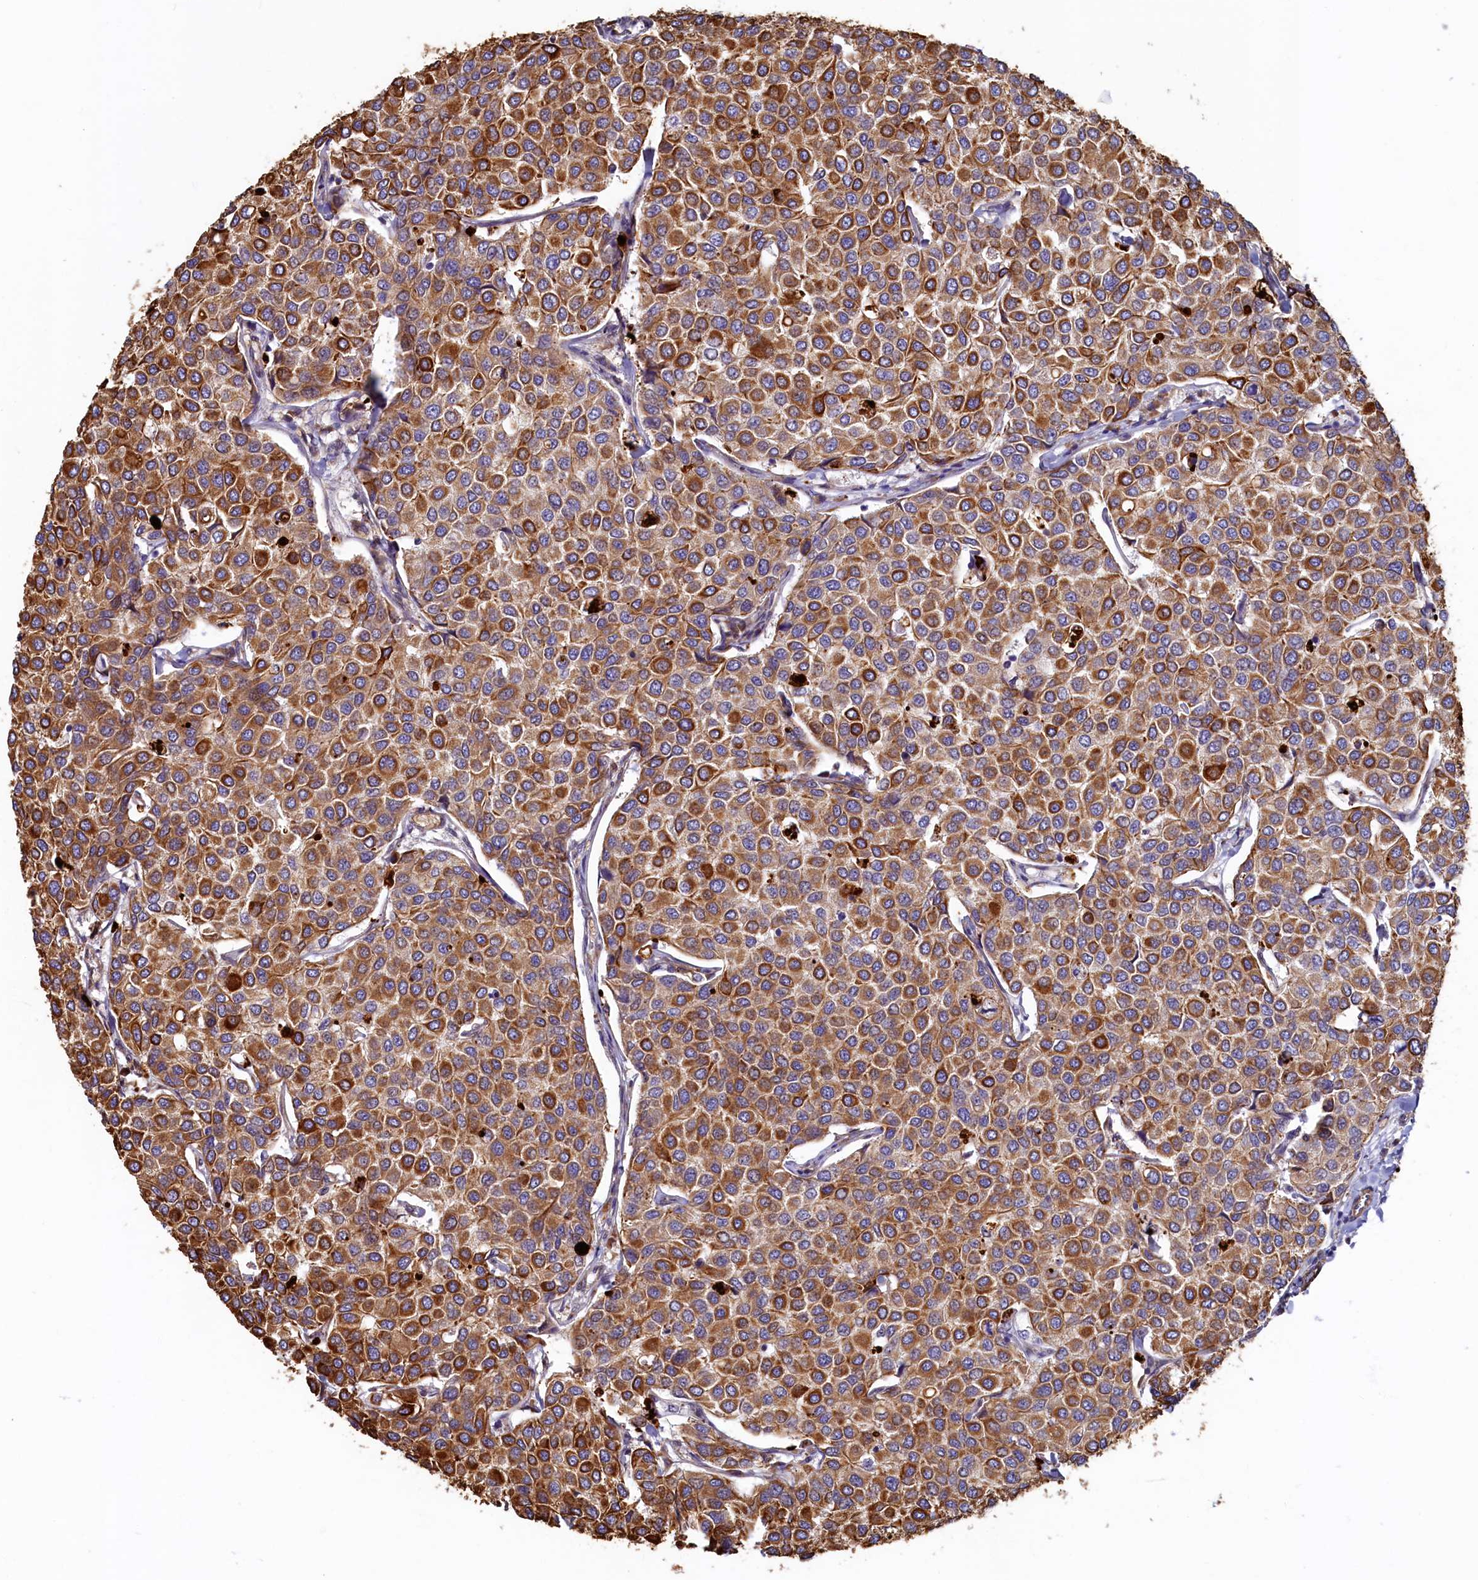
{"staining": {"intensity": "strong", "quantity": ">75%", "location": "cytoplasmic/membranous"}, "tissue": "breast cancer", "cell_type": "Tumor cells", "image_type": "cancer", "snomed": [{"axis": "morphology", "description": "Duct carcinoma"}, {"axis": "topography", "description": "Breast"}], "caption": "Strong cytoplasmic/membranous staining is appreciated in about >75% of tumor cells in breast cancer.", "gene": "LRRC57", "patient": {"sex": "female", "age": 55}}